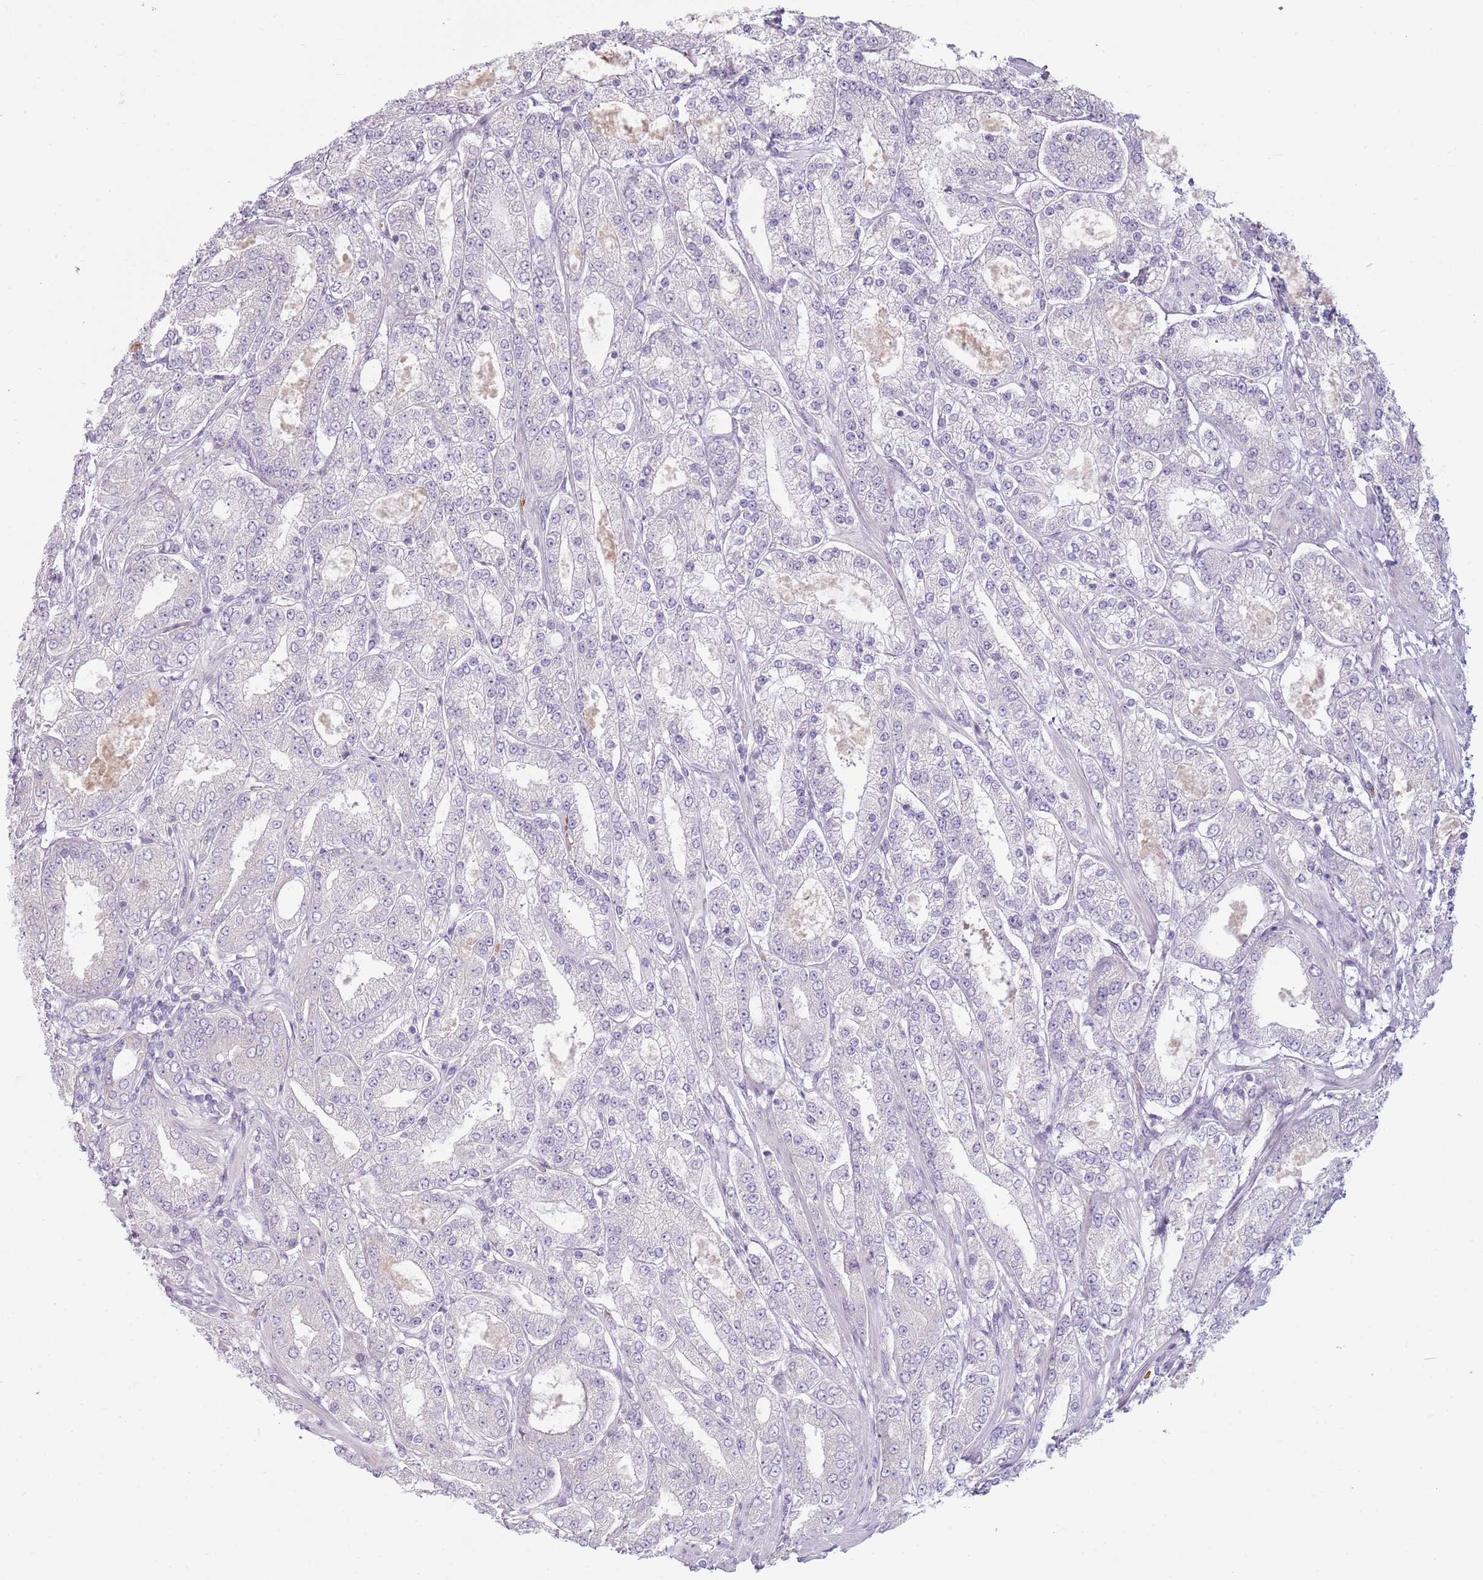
{"staining": {"intensity": "negative", "quantity": "none", "location": "none"}, "tissue": "prostate cancer", "cell_type": "Tumor cells", "image_type": "cancer", "snomed": [{"axis": "morphology", "description": "Adenocarcinoma, High grade"}, {"axis": "topography", "description": "Prostate"}], "caption": "Immunohistochemical staining of human prostate adenocarcinoma (high-grade) exhibits no significant positivity in tumor cells.", "gene": "HSPA14", "patient": {"sex": "male", "age": 68}}